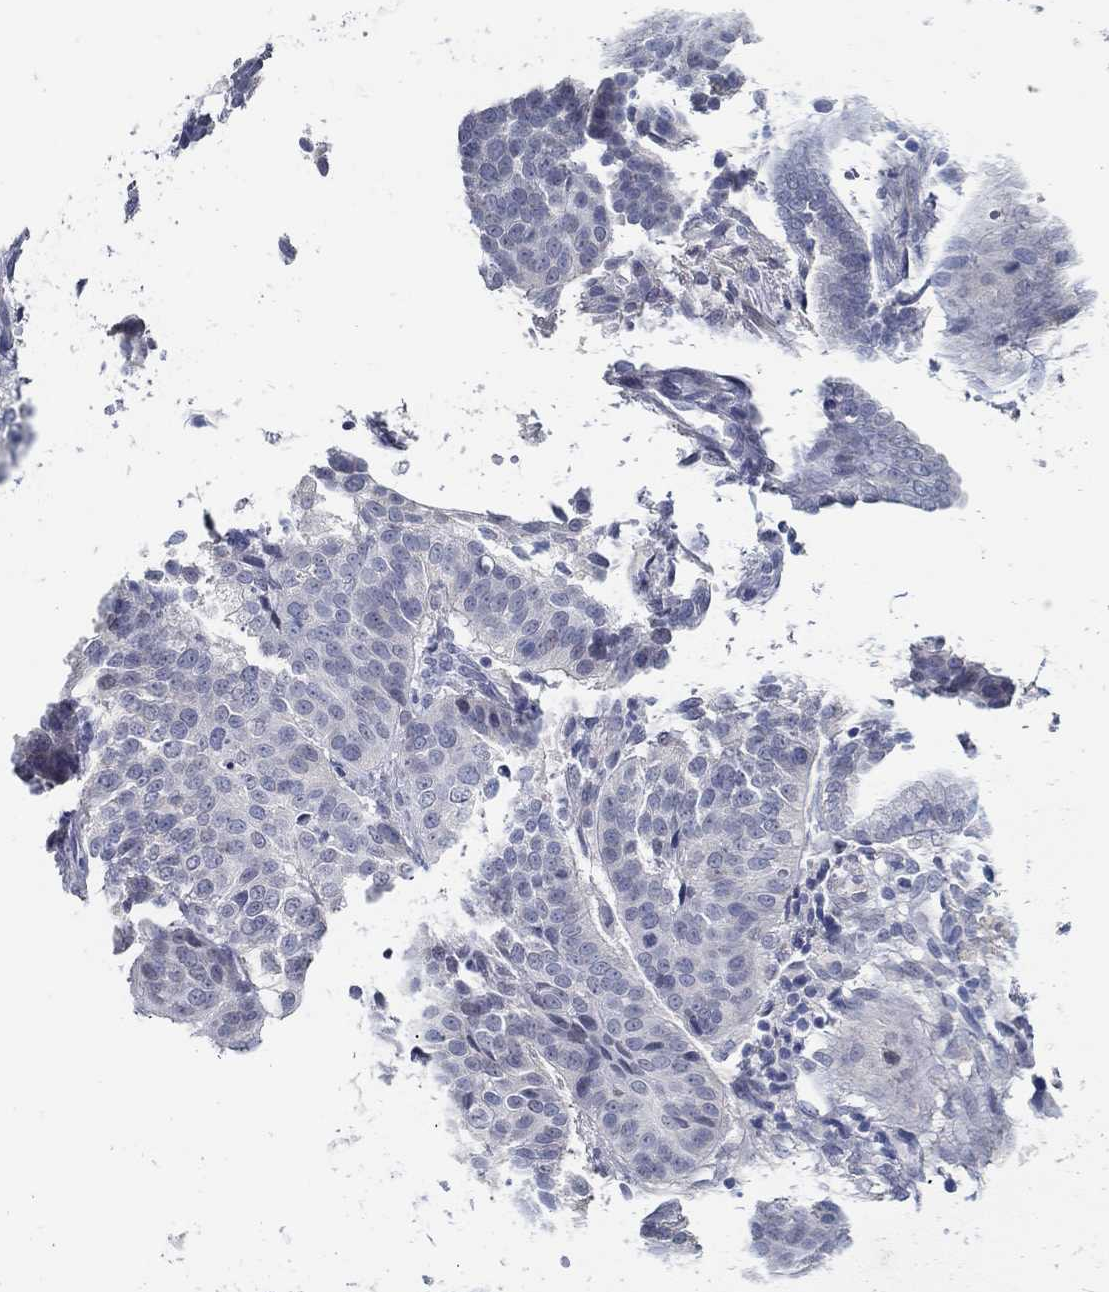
{"staining": {"intensity": "negative", "quantity": "none", "location": "none"}, "tissue": "cervical cancer", "cell_type": "Tumor cells", "image_type": "cancer", "snomed": [{"axis": "morphology", "description": "Normal tissue, NOS"}, {"axis": "morphology", "description": "Squamous cell carcinoma, NOS"}, {"axis": "topography", "description": "Cervix"}], "caption": "This micrograph is of squamous cell carcinoma (cervical) stained with IHC to label a protein in brown with the nuclei are counter-stained blue. There is no positivity in tumor cells.", "gene": "USP29", "patient": {"sex": "female", "age": 39}}